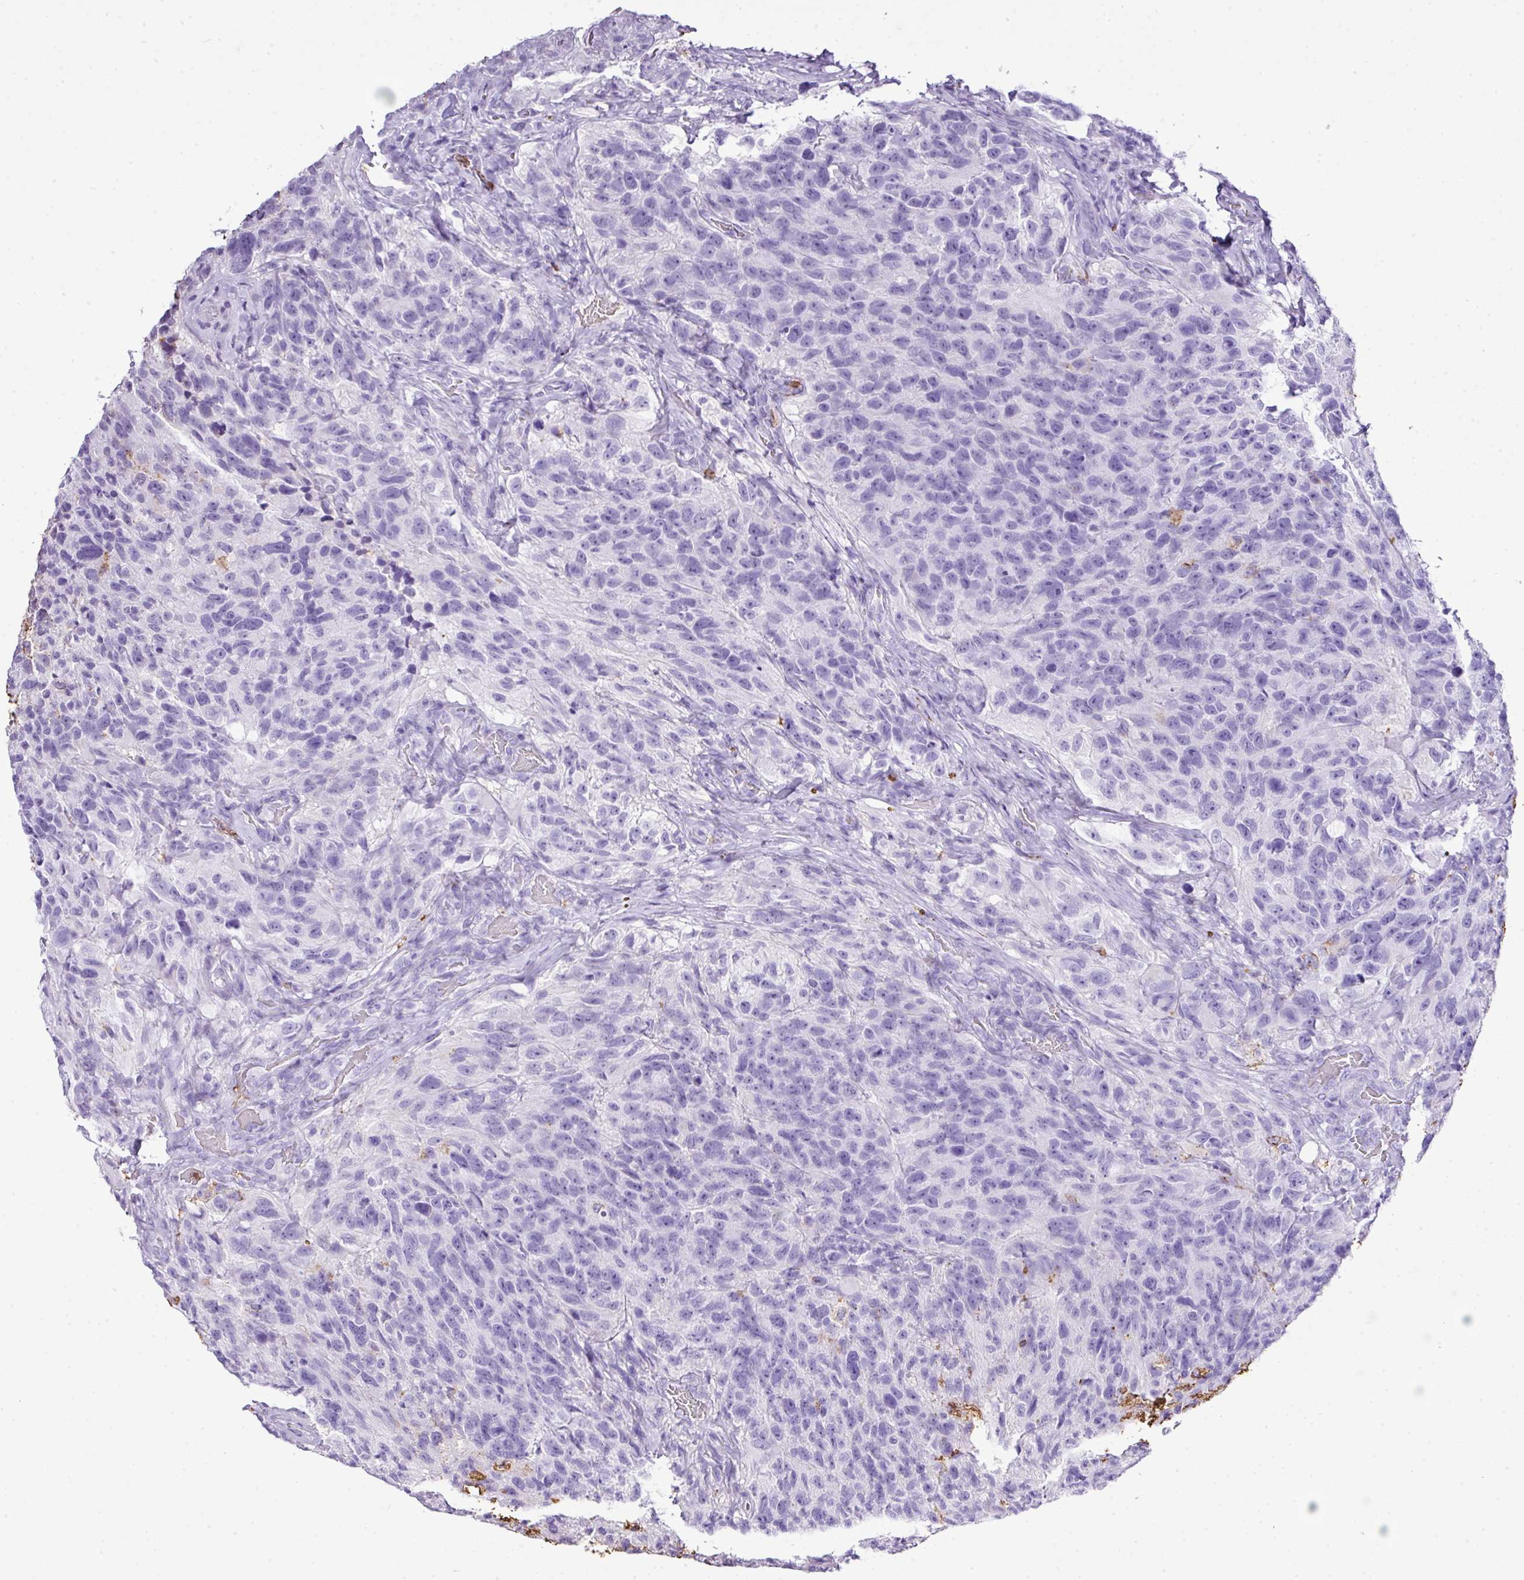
{"staining": {"intensity": "negative", "quantity": "none", "location": "none"}, "tissue": "glioma", "cell_type": "Tumor cells", "image_type": "cancer", "snomed": [{"axis": "morphology", "description": "Glioma, malignant, High grade"}, {"axis": "topography", "description": "Brain"}], "caption": "Tumor cells show no significant expression in glioma.", "gene": "KCNJ11", "patient": {"sex": "male", "age": 69}}